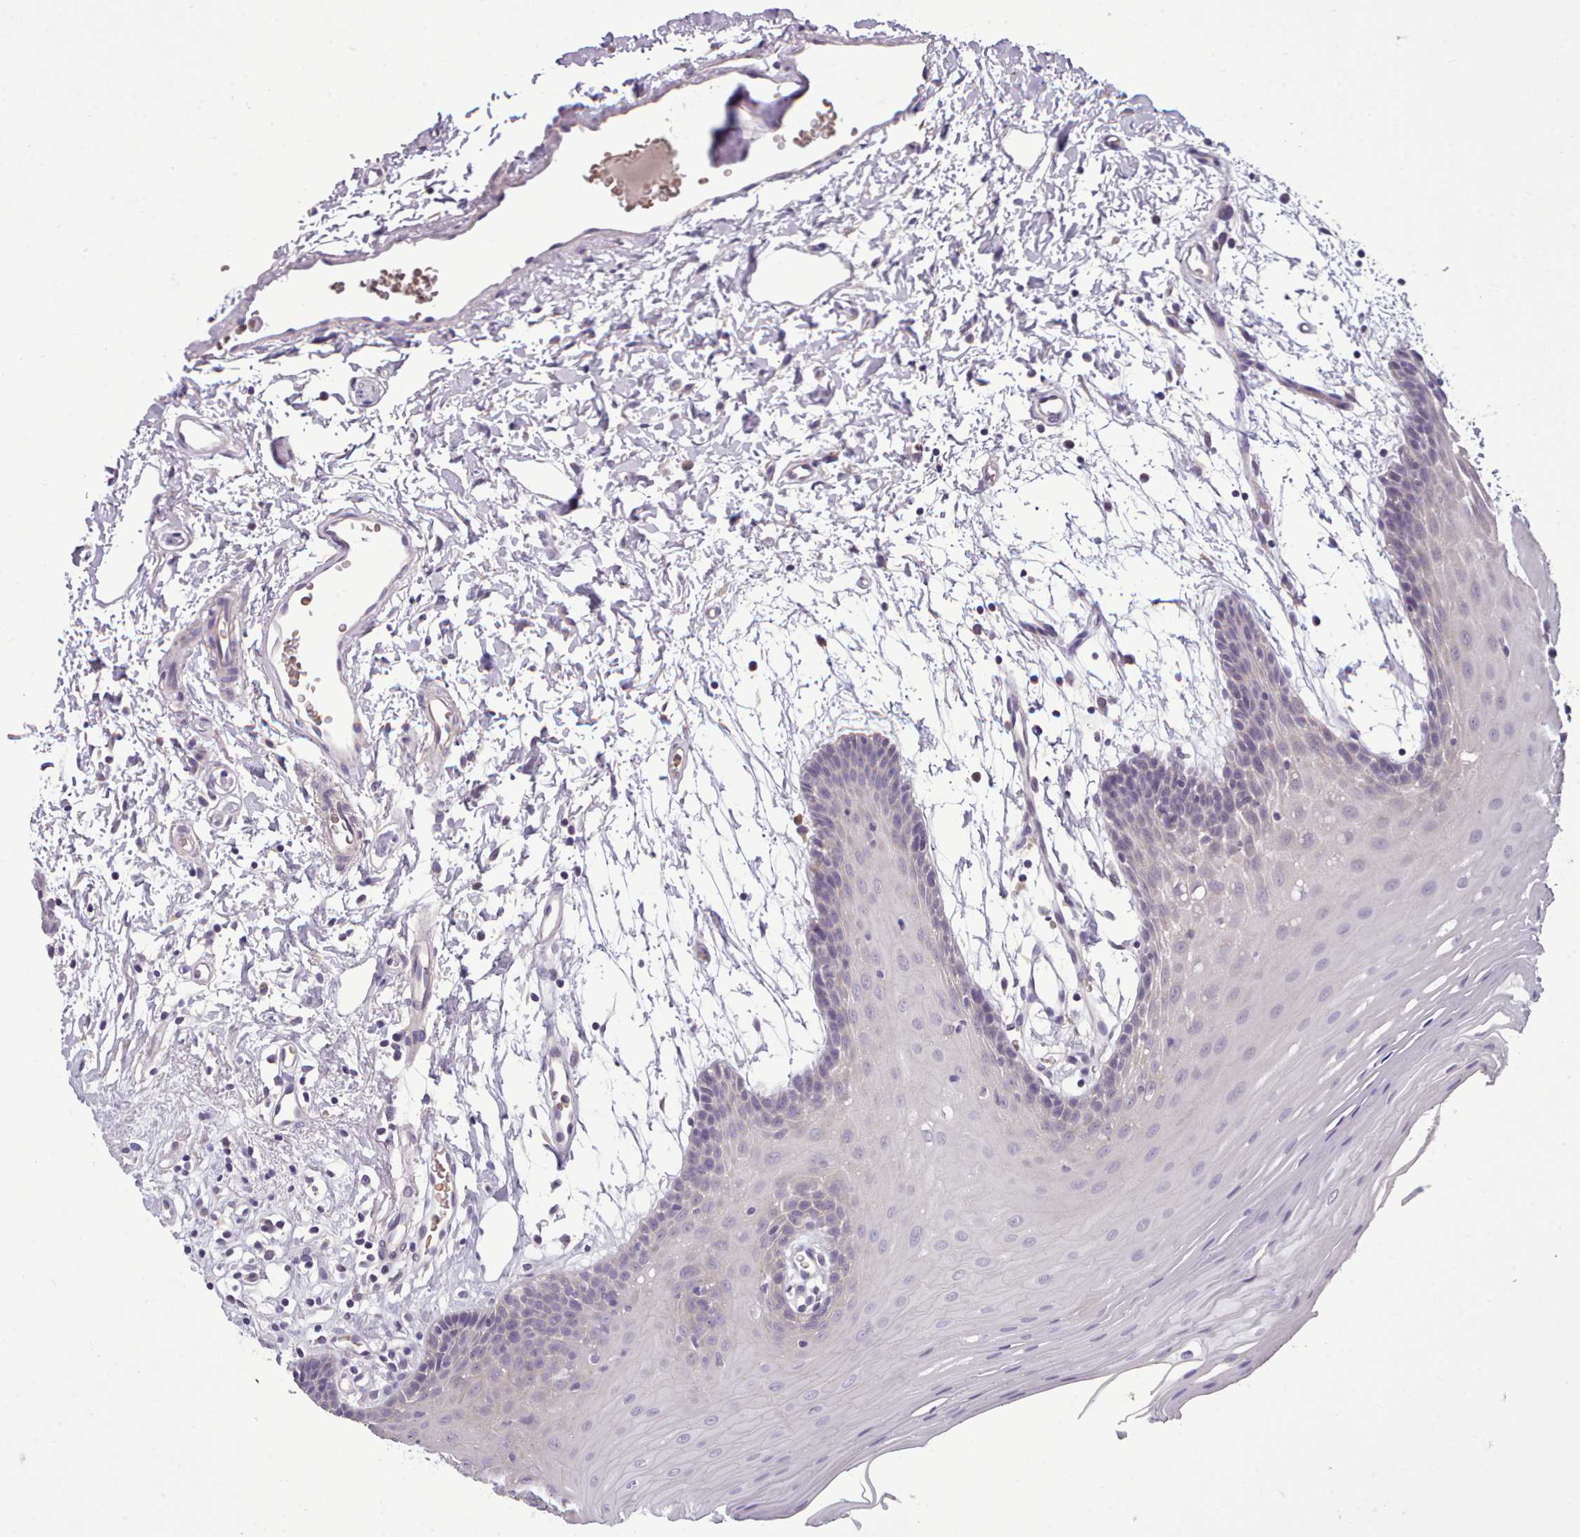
{"staining": {"intensity": "negative", "quantity": "none", "location": "none"}, "tissue": "oral mucosa", "cell_type": "Squamous epithelial cells", "image_type": "normal", "snomed": [{"axis": "morphology", "description": "Normal tissue, NOS"}, {"axis": "topography", "description": "Skeletal muscle"}, {"axis": "topography", "description": "Oral tissue"}, {"axis": "topography", "description": "Salivary gland"}, {"axis": "topography", "description": "Peripheral nerve tissue"}], "caption": "DAB immunohistochemical staining of benign oral mucosa demonstrates no significant staining in squamous epithelial cells.", "gene": "KCTD16", "patient": {"sex": "male", "age": 54}}